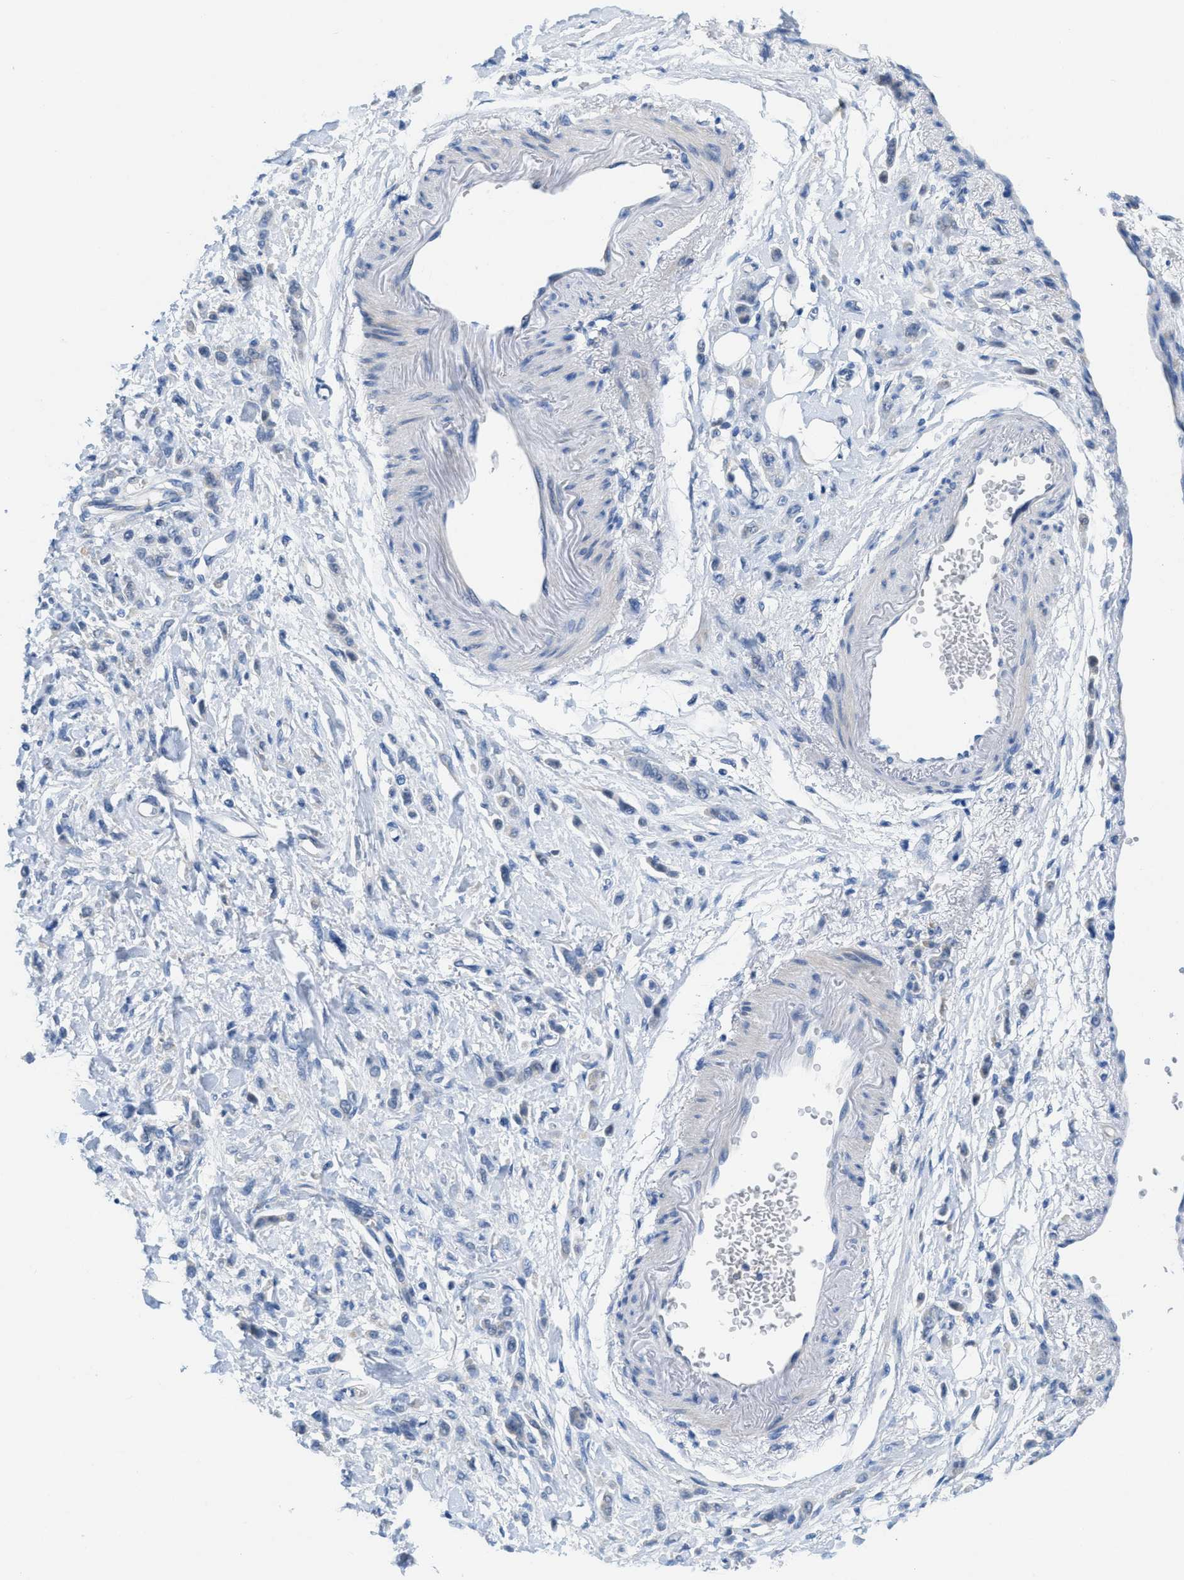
{"staining": {"intensity": "negative", "quantity": "none", "location": "none"}, "tissue": "stomach cancer", "cell_type": "Tumor cells", "image_type": "cancer", "snomed": [{"axis": "morphology", "description": "Normal tissue, NOS"}, {"axis": "morphology", "description": "Adenocarcinoma, NOS"}, {"axis": "topography", "description": "Stomach"}], "caption": "IHC histopathology image of neoplastic tissue: adenocarcinoma (stomach) stained with DAB demonstrates no significant protein positivity in tumor cells.", "gene": "PTDSS1", "patient": {"sex": "male", "age": 82}}